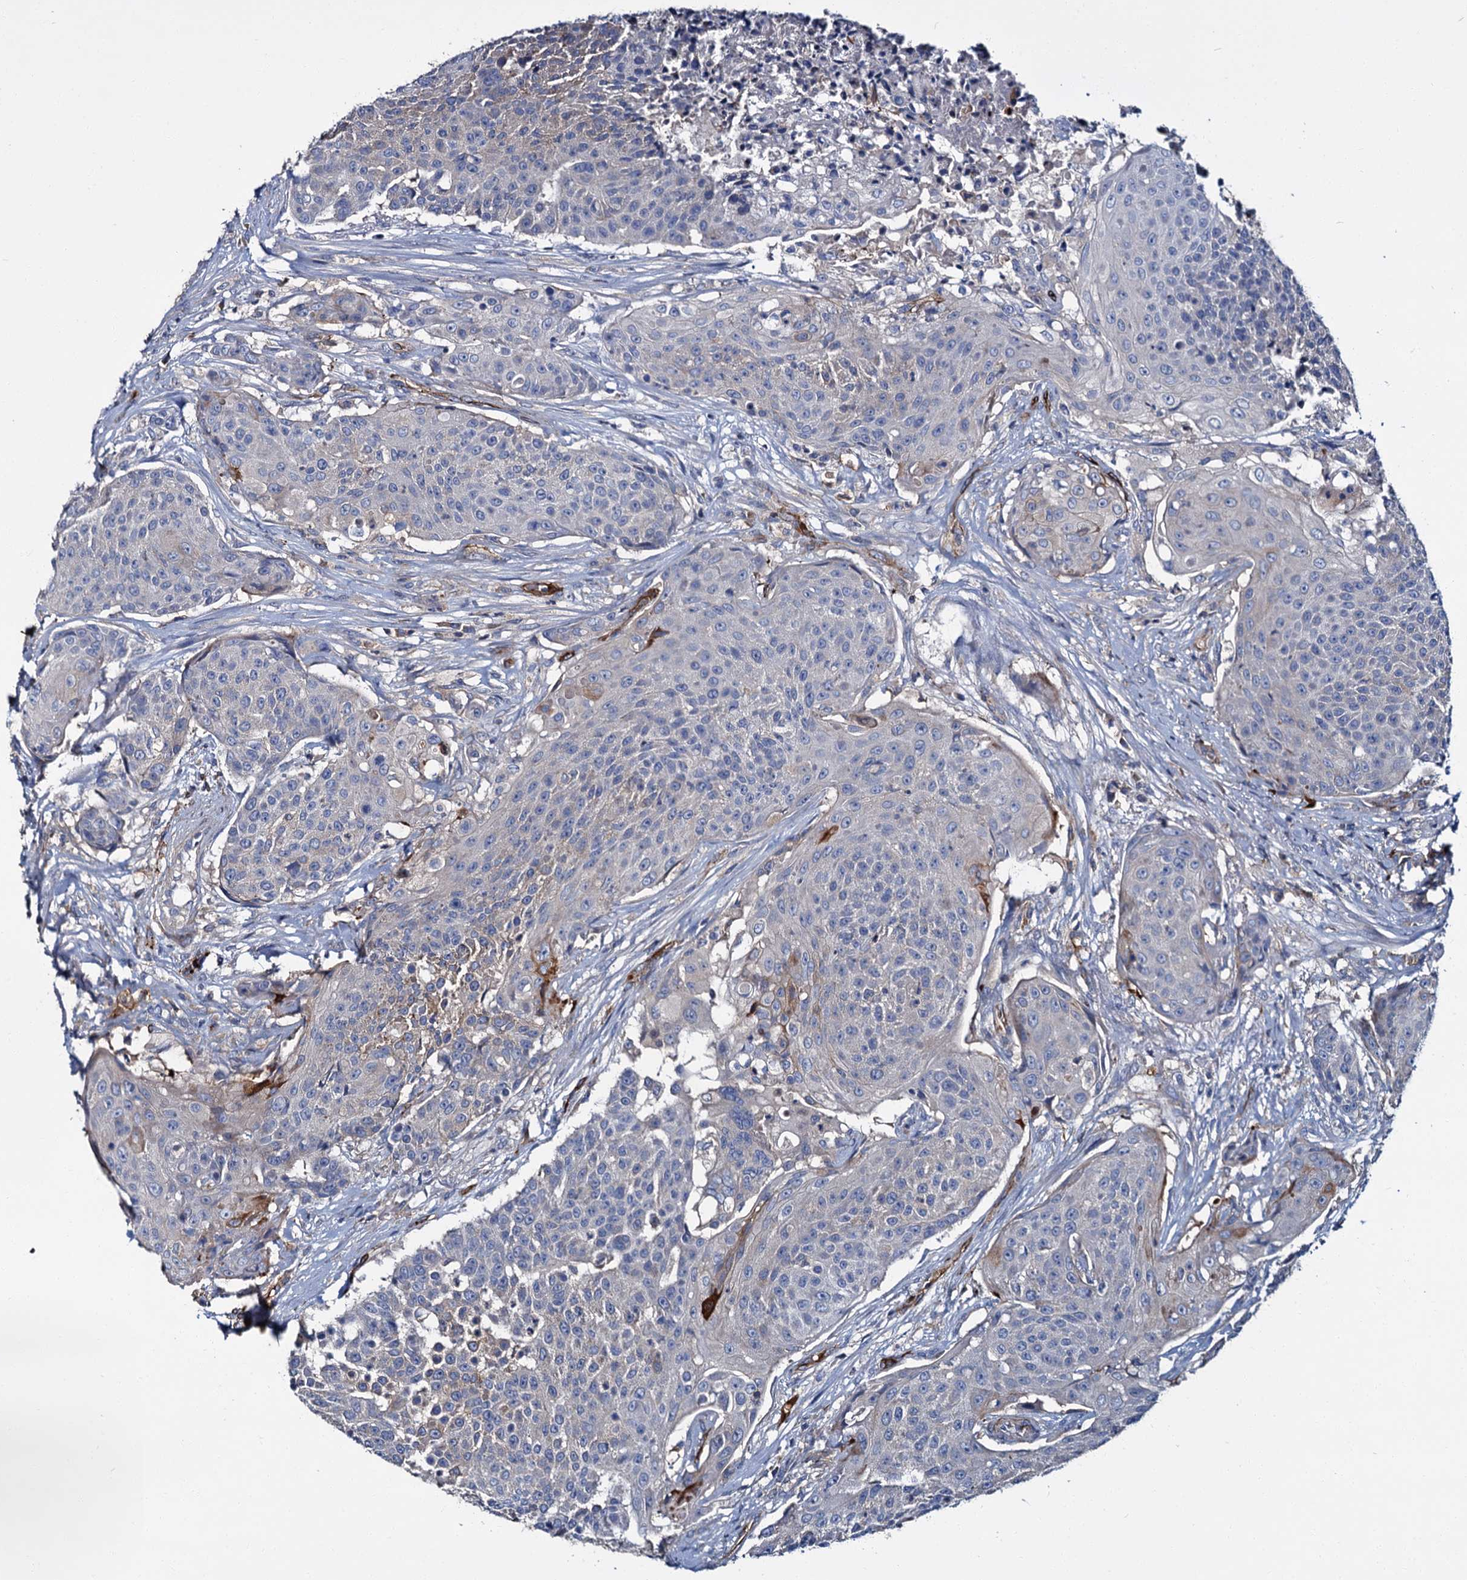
{"staining": {"intensity": "negative", "quantity": "none", "location": "none"}, "tissue": "urothelial cancer", "cell_type": "Tumor cells", "image_type": "cancer", "snomed": [{"axis": "morphology", "description": "Urothelial carcinoma, High grade"}, {"axis": "topography", "description": "Urinary bladder"}], "caption": "Tumor cells are negative for protein expression in human urothelial cancer.", "gene": "CACNA1C", "patient": {"sex": "female", "age": 63}}